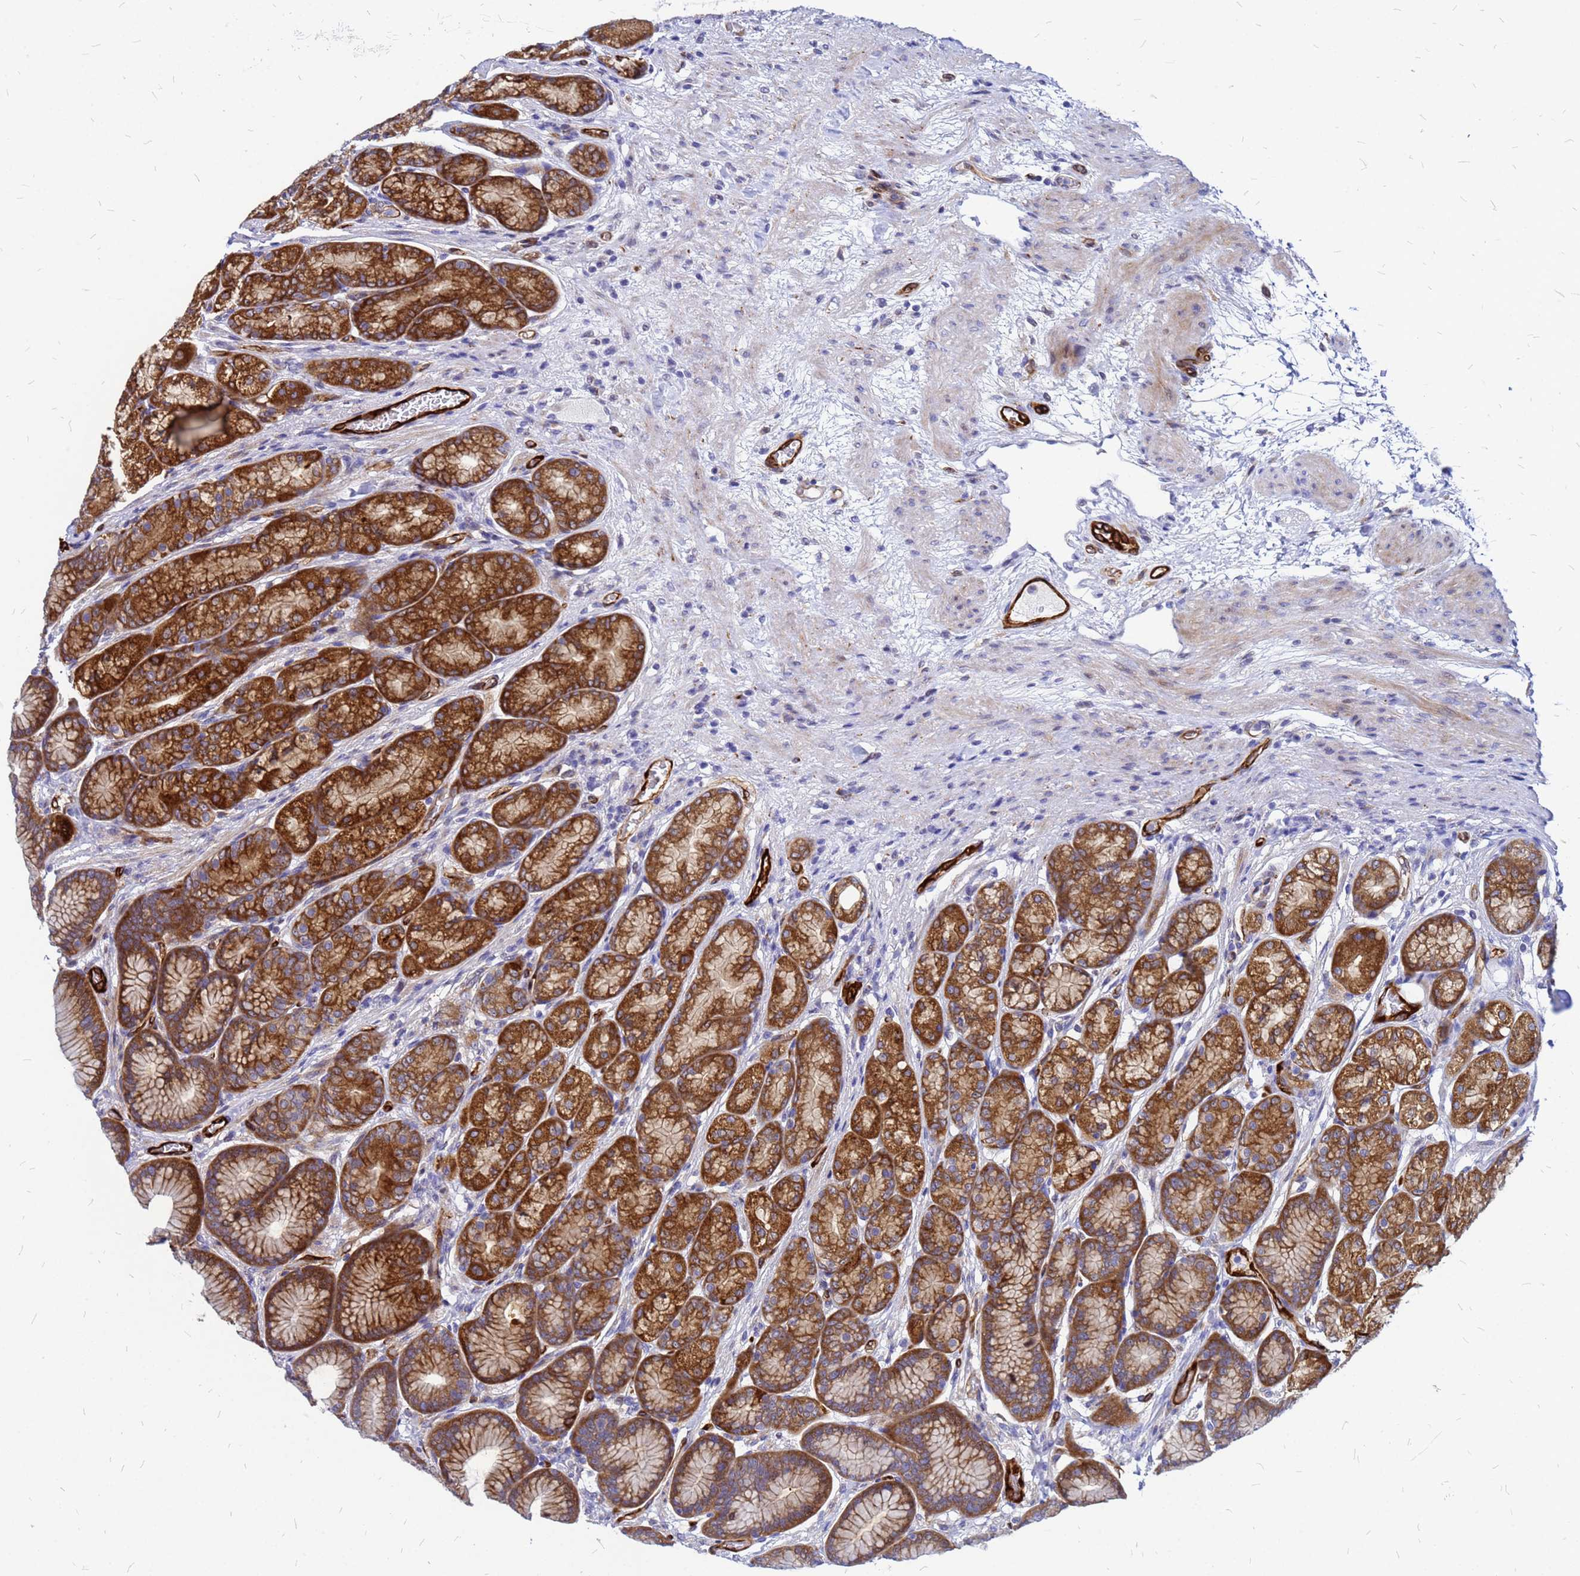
{"staining": {"intensity": "strong", "quantity": ">75%", "location": "cytoplasmic/membranous"}, "tissue": "stomach", "cell_type": "Glandular cells", "image_type": "normal", "snomed": [{"axis": "morphology", "description": "Normal tissue, NOS"}, {"axis": "morphology", "description": "Adenocarcinoma, NOS"}, {"axis": "morphology", "description": "Adenocarcinoma, High grade"}, {"axis": "topography", "description": "Stomach, upper"}, {"axis": "topography", "description": "Stomach"}], "caption": "Immunohistochemistry staining of unremarkable stomach, which reveals high levels of strong cytoplasmic/membranous expression in approximately >75% of glandular cells indicating strong cytoplasmic/membranous protein staining. The staining was performed using DAB (3,3'-diaminobenzidine) (brown) for protein detection and nuclei were counterstained in hematoxylin (blue).", "gene": "NOSTRIN", "patient": {"sex": "female", "age": 65}}